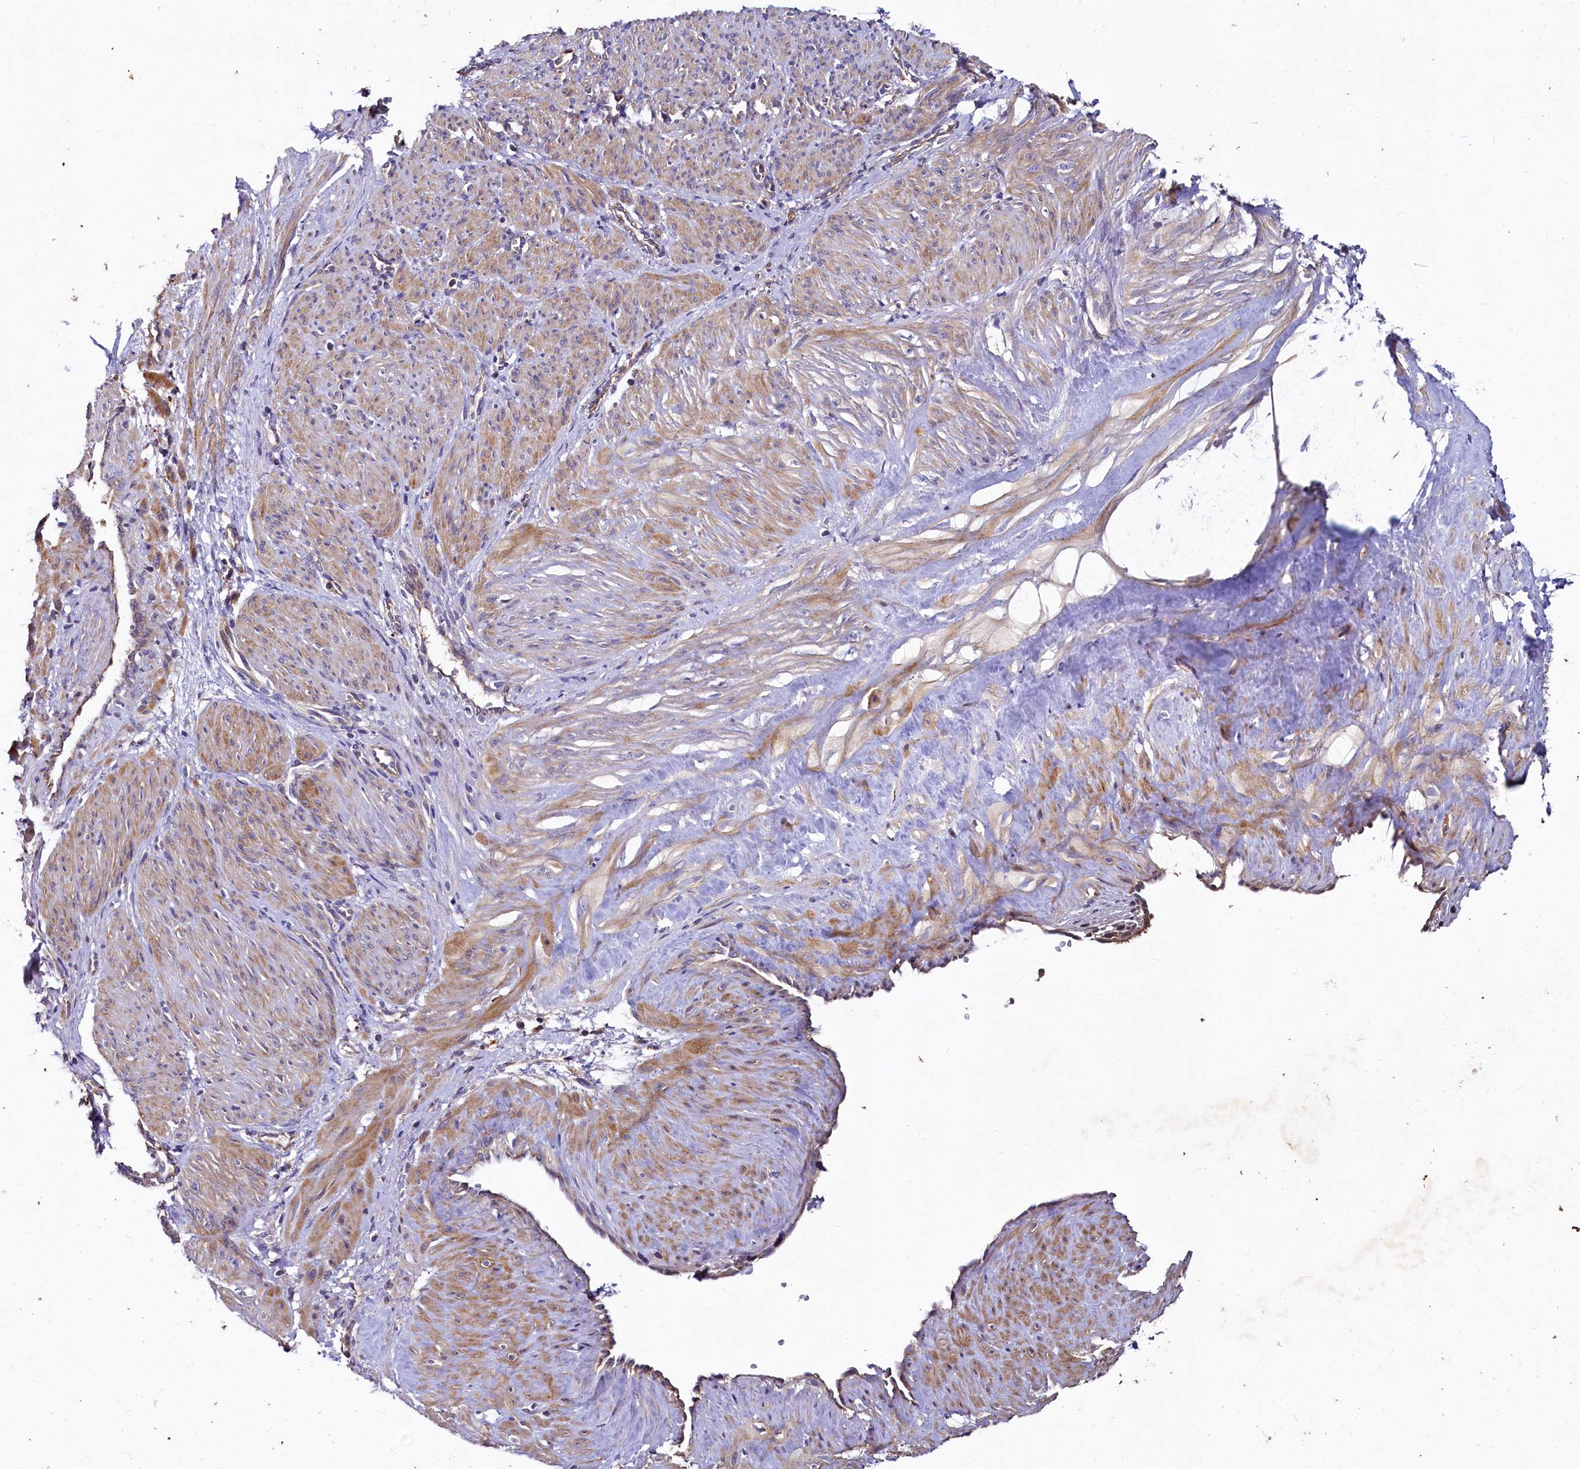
{"staining": {"intensity": "moderate", "quantity": ">75%", "location": "cytoplasmic/membranous"}, "tissue": "smooth muscle", "cell_type": "Smooth muscle cells", "image_type": "normal", "snomed": [{"axis": "morphology", "description": "Normal tissue, NOS"}, {"axis": "topography", "description": "Endometrium"}], "caption": "A micrograph of smooth muscle stained for a protein reveals moderate cytoplasmic/membranous brown staining in smooth muscle cells. (DAB (3,3'-diaminobenzidine) IHC with brightfield microscopy, high magnification).", "gene": "SPRYD3", "patient": {"sex": "female", "age": 33}}